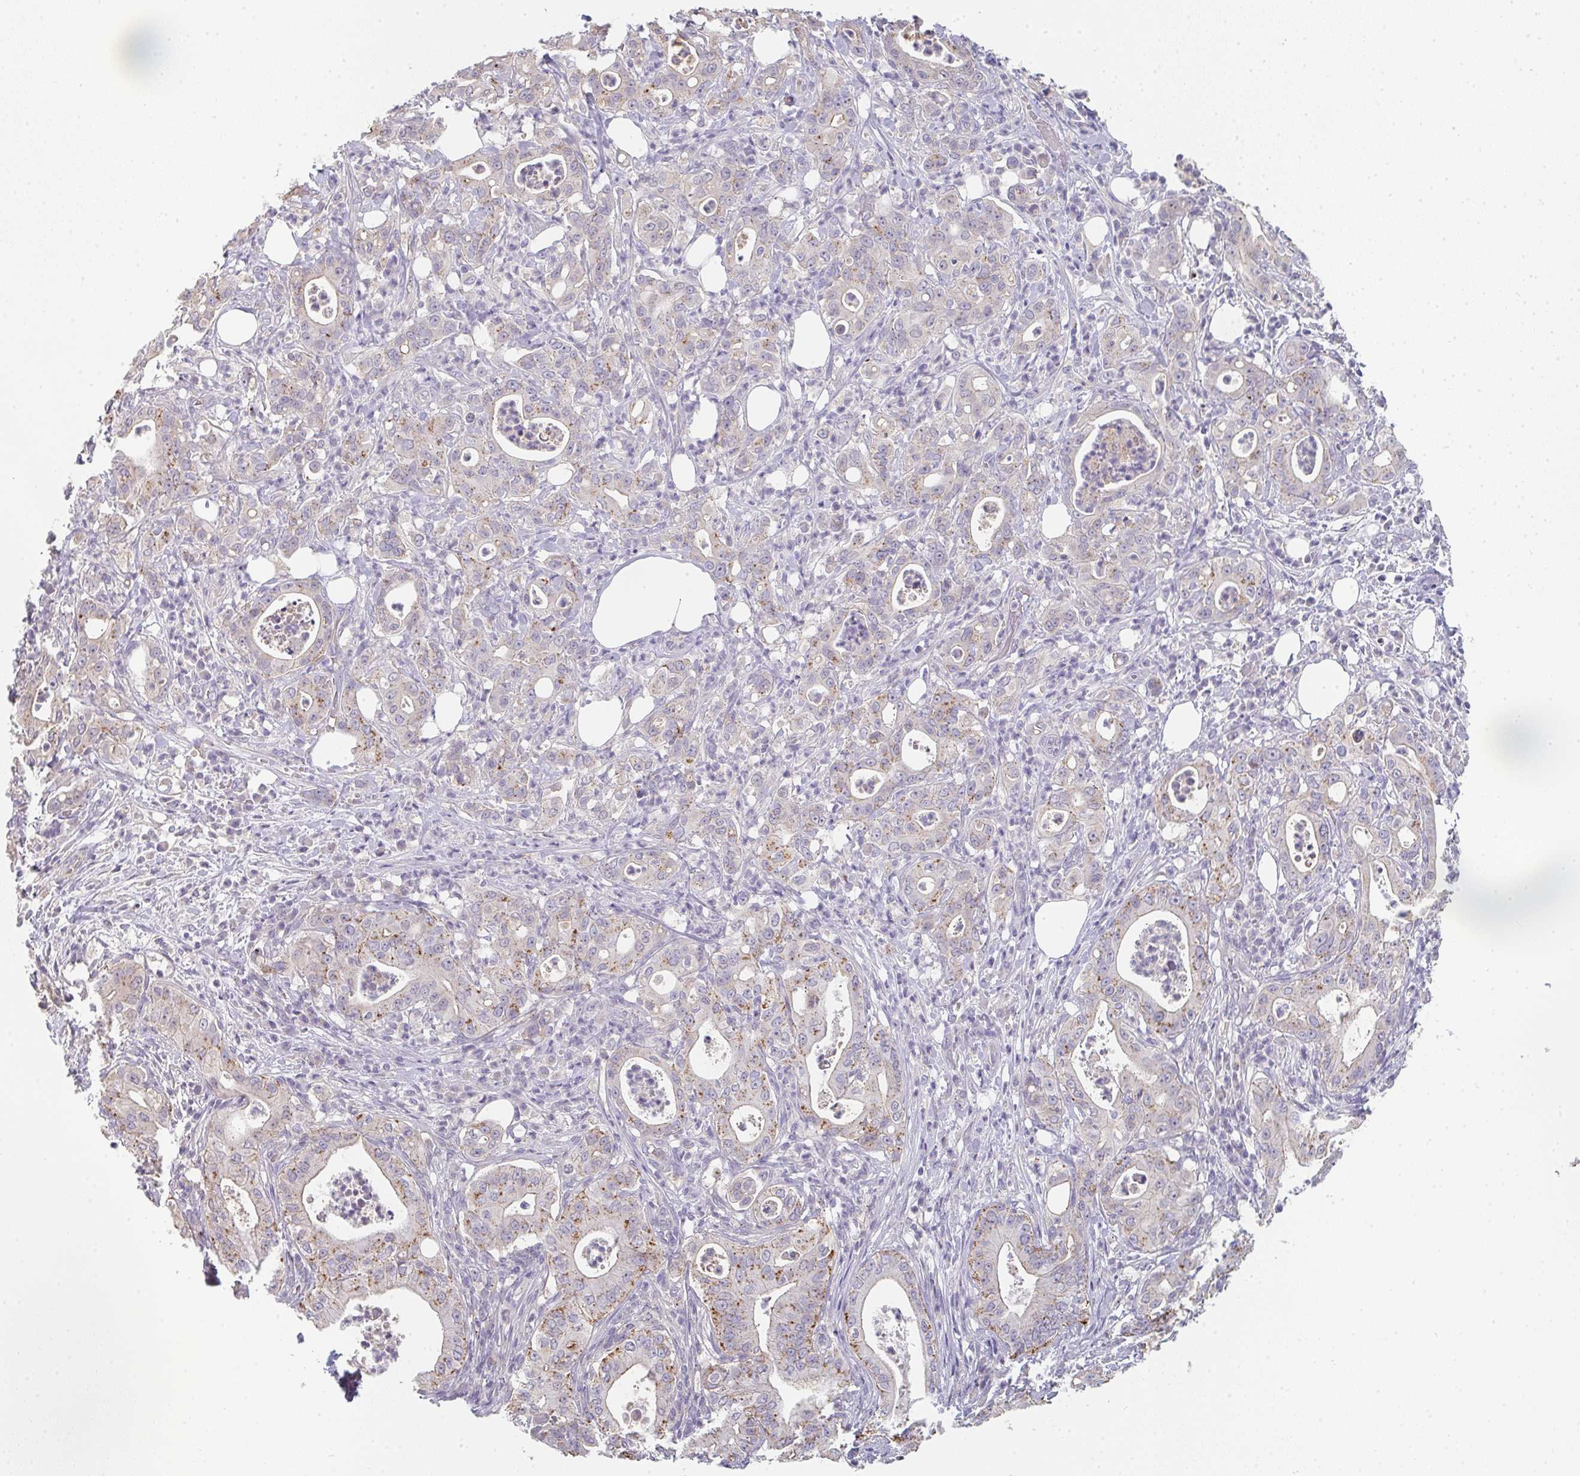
{"staining": {"intensity": "moderate", "quantity": "25%-75%", "location": "cytoplasmic/membranous"}, "tissue": "pancreatic cancer", "cell_type": "Tumor cells", "image_type": "cancer", "snomed": [{"axis": "morphology", "description": "Adenocarcinoma, NOS"}, {"axis": "topography", "description": "Pancreas"}], "caption": "Protein staining reveals moderate cytoplasmic/membranous positivity in about 25%-75% of tumor cells in pancreatic cancer.", "gene": "CHMP5", "patient": {"sex": "male", "age": 71}}